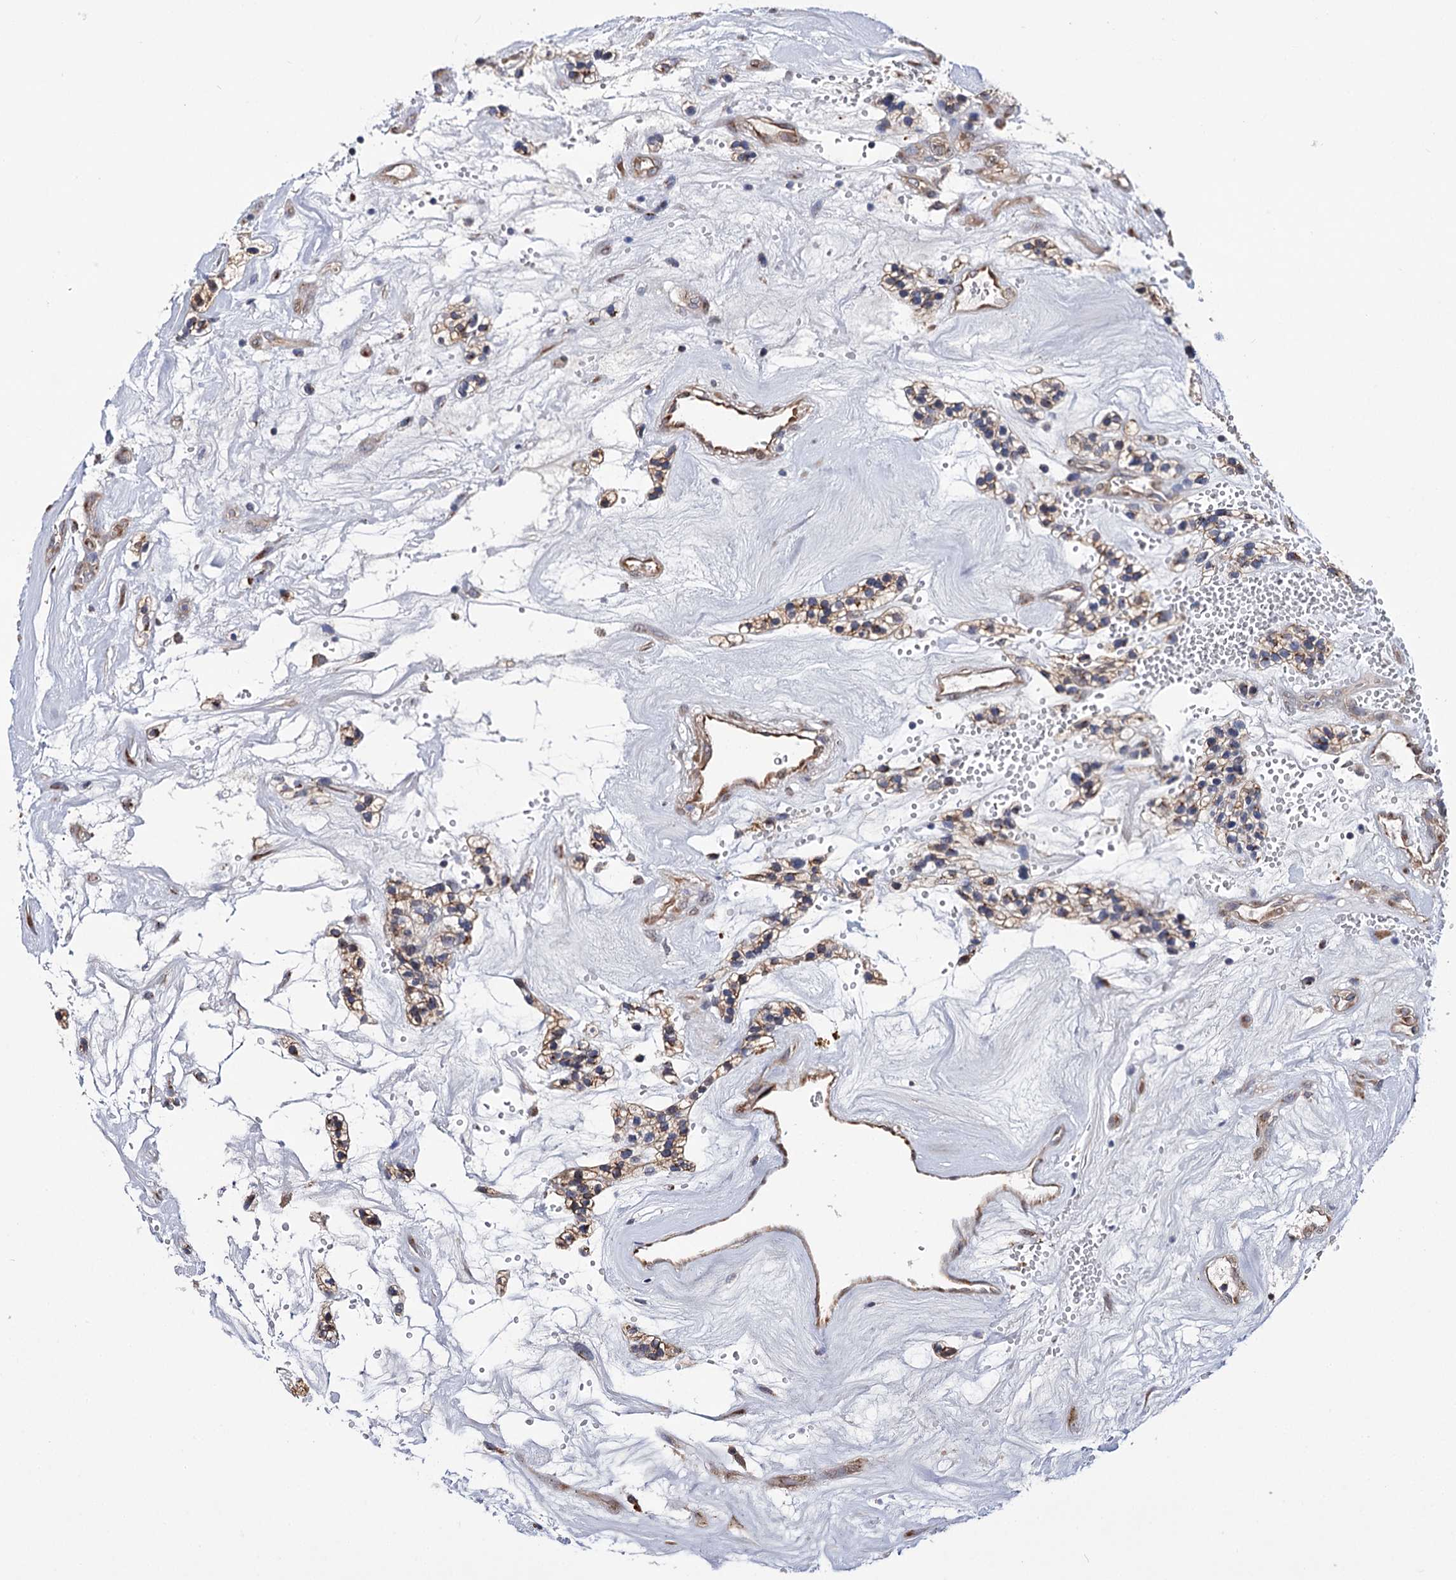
{"staining": {"intensity": "moderate", "quantity": ">75%", "location": "cytoplasmic/membranous"}, "tissue": "renal cancer", "cell_type": "Tumor cells", "image_type": "cancer", "snomed": [{"axis": "morphology", "description": "Adenocarcinoma, NOS"}, {"axis": "topography", "description": "Kidney"}], "caption": "Renal cancer tissue exhibits moderate cytoplasmic/membranous staining in approximately >75% of tumor cells", "gene": "C11orf96", "patient": {"sex": "female", "age": 57}}